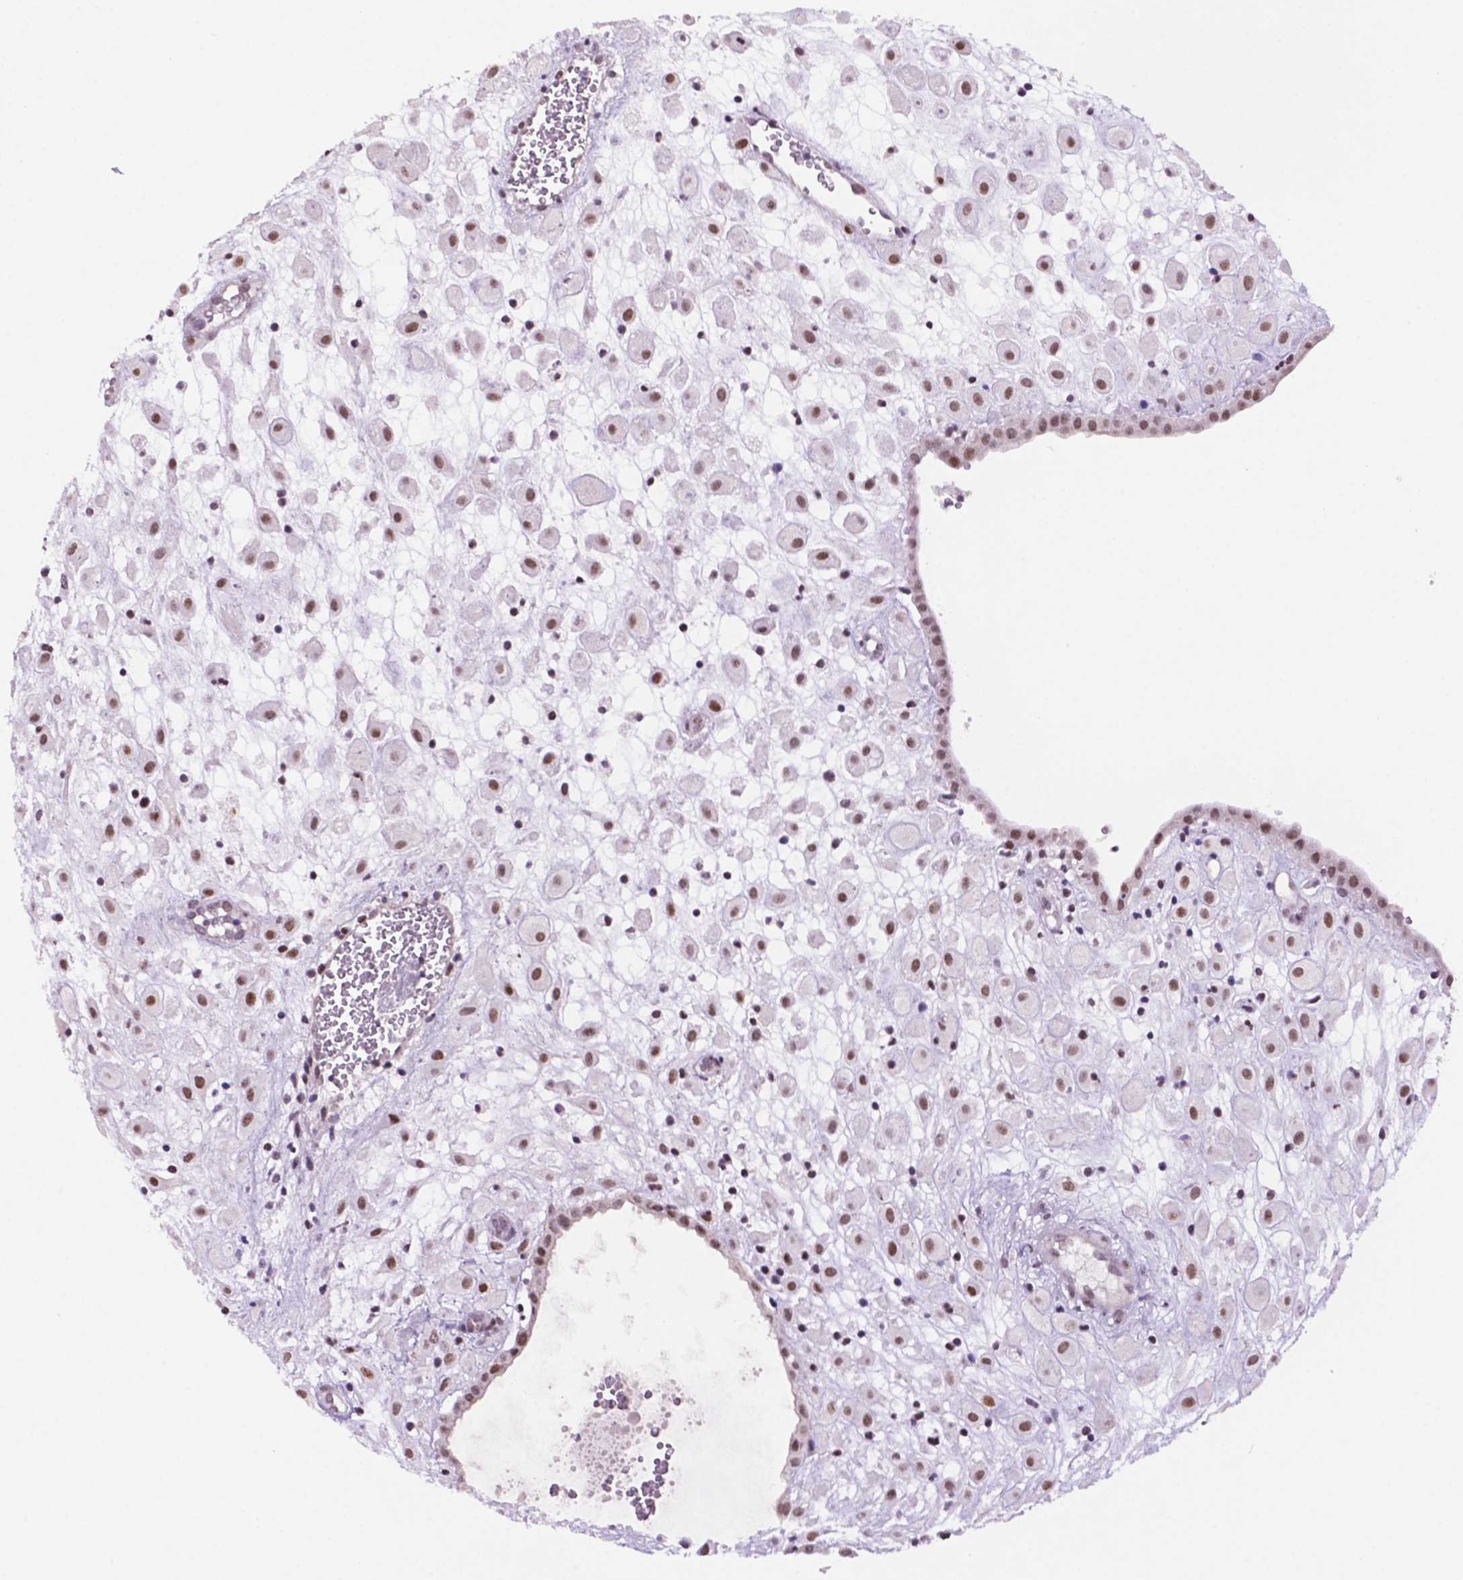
{"staining": {"intensity": "moderate", "quantity": "25%-75%", "location": "nuclear"}, "tissue": "placenta", "cell_type": "Decidual cells", "image_type": "normal", "snomed": [{"axis": "morphology", "description": "Normal tissue, NOS"}, {"axis": "topography", "description": "Placenta"}], "caption": "IHC image of normal placenta: placenta stained using IHC exhibits medium levels of moderate protein expression localized specifically in the nuclear of decidual cells, appearing as a nuclear brown color.", "gene": "NCOR1", "patient": {"sex": "female", "age": 24}}